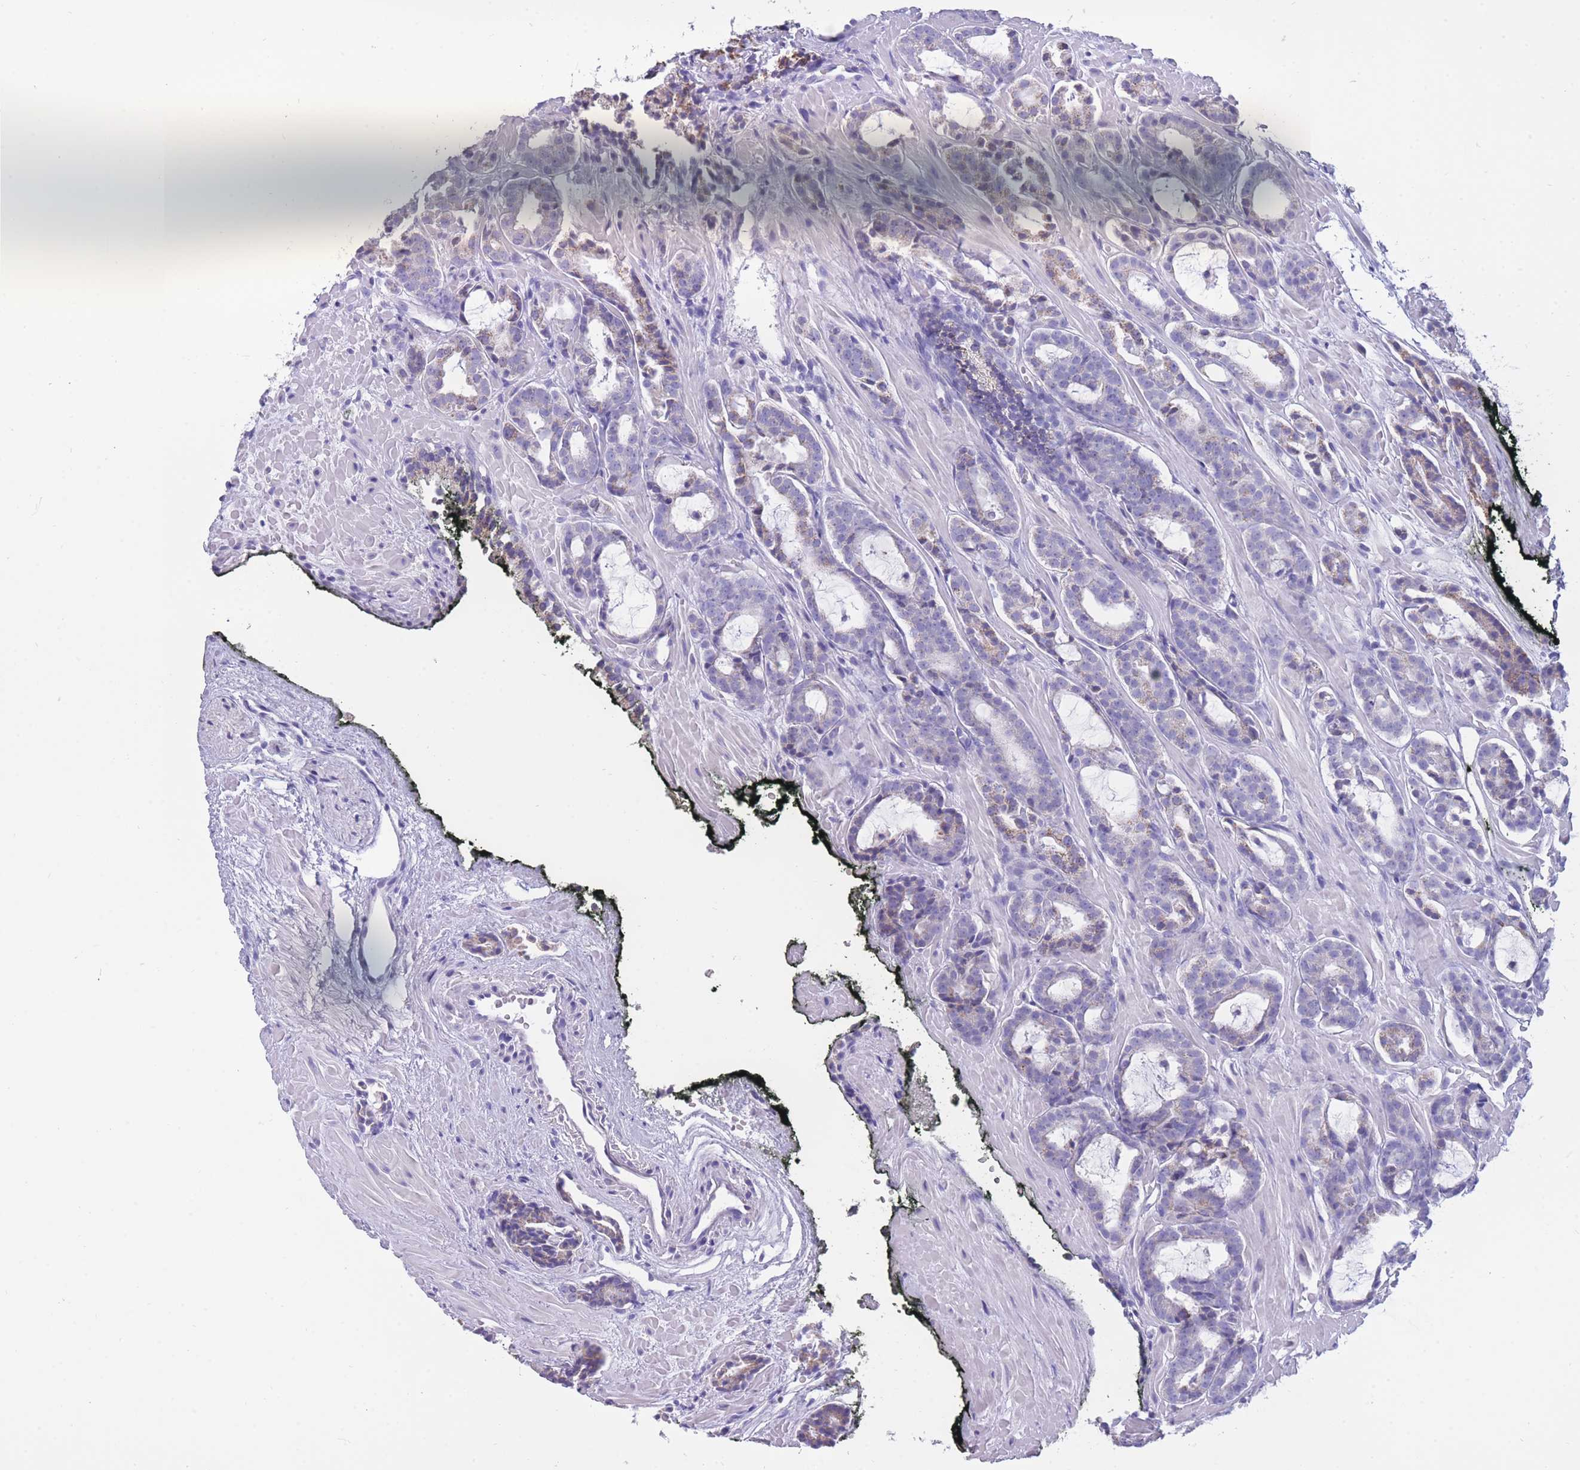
{"staining": {"intensity": "weak", "quantity": "<25%", "location": "cytoplasmic/membranous"}, "tissue": "prostate cancer", "cell_type": "Tumor cells", "image_type": "cancer", "snomed": [{"axis": "morphology", "description": "Adenocarcinoma, High grade"}, {"axis": "topography", "description": "Prostate"}], "caption": "Tumor cells show no significant protein positivity in prostate cancer (adenocarcinoma (high-grade)).", "gene": "INTS2", "patient": {"sex": "male", "age": 71}}